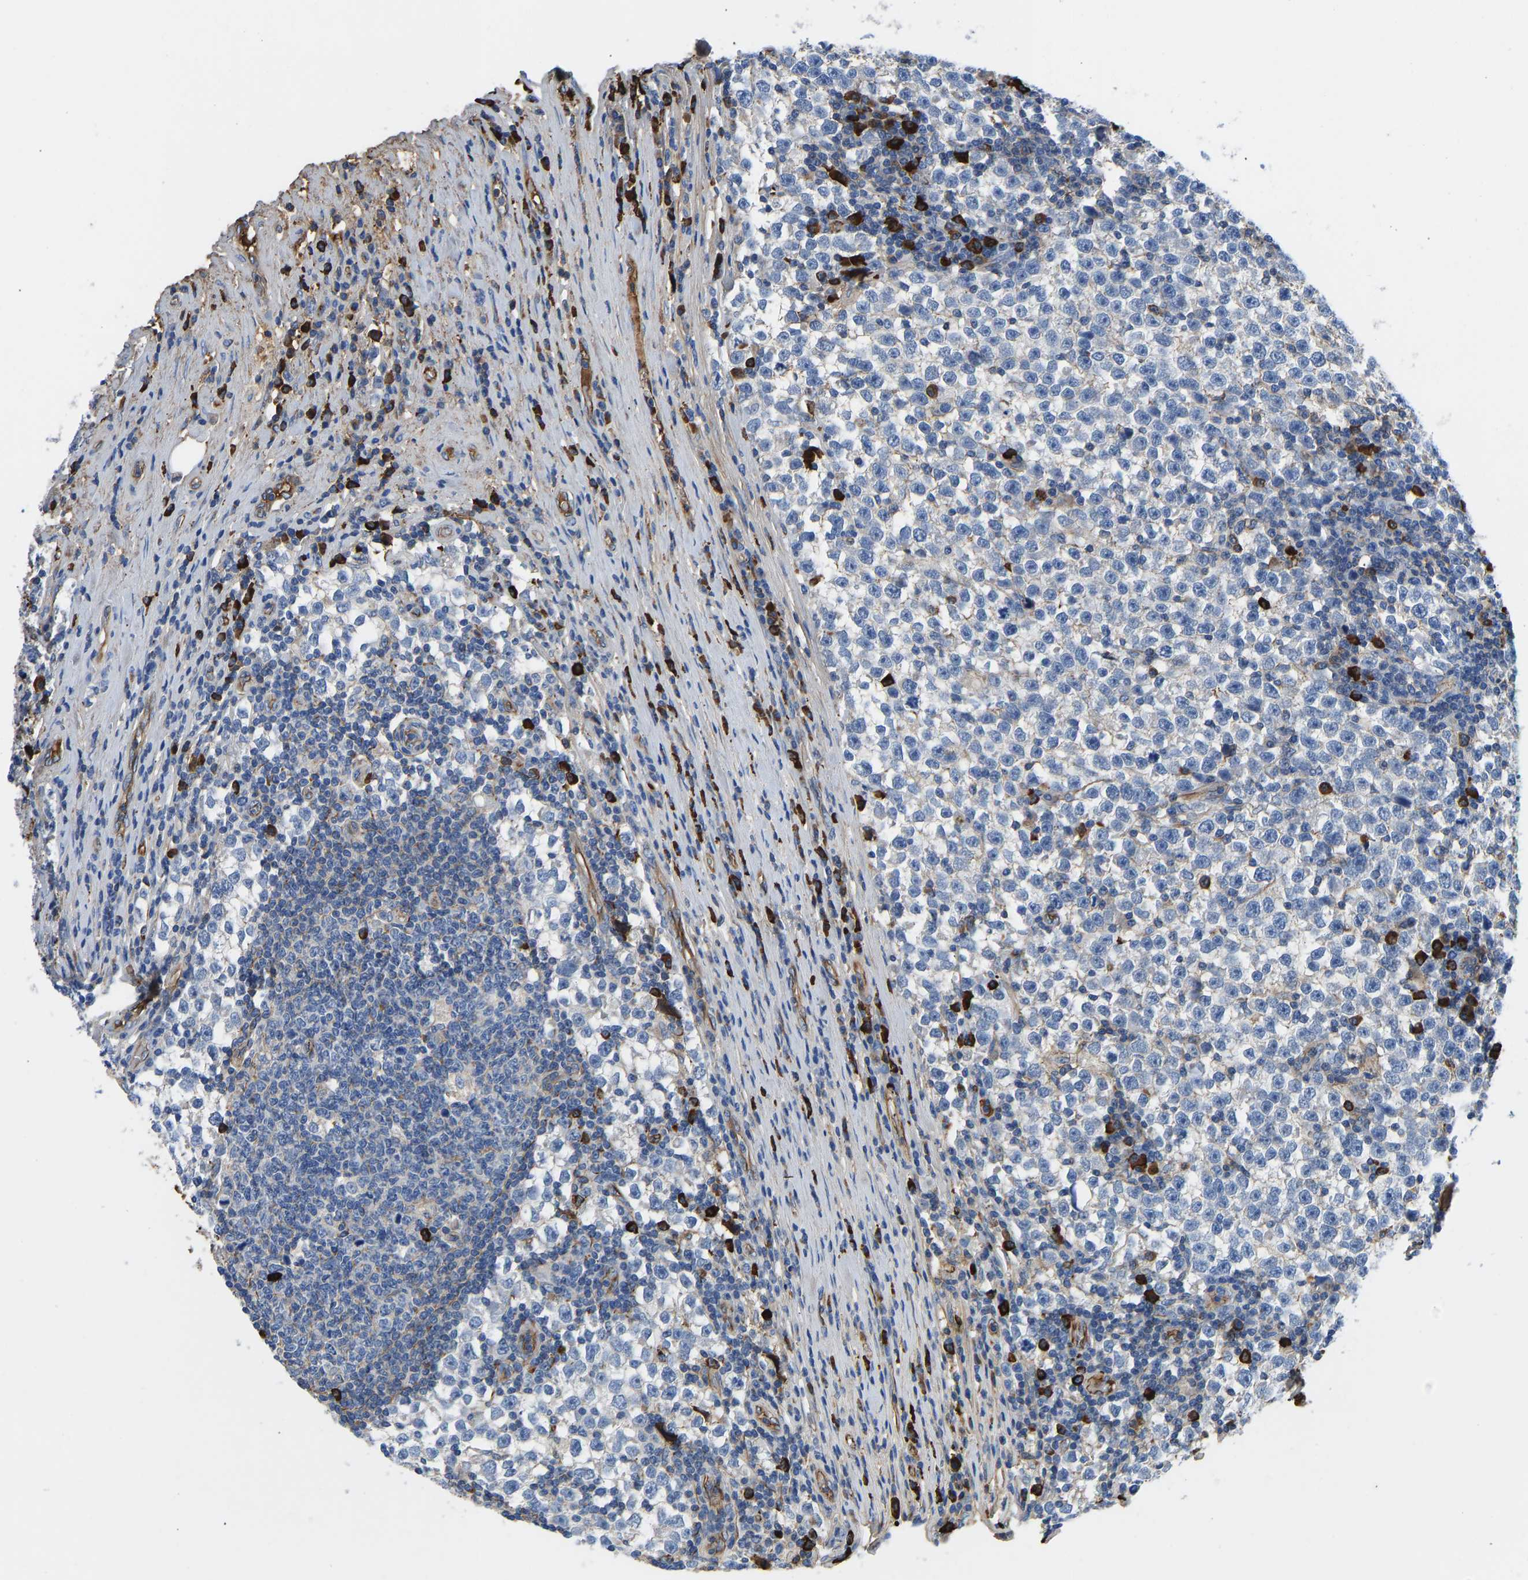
{"staining": {"intensity": "negative", "quantity": "none", "location": "none"}, "tissue": "testis cancer", "cell_type": "Tumor cells", "image_type": "cancer", "snomed": [{"axis": "morphology", "description": "Normal tissue, NOS"}, {"axis": "morphology", "description": "Seminoma, NOS"}, {"axis": "topography", "description": "Testis"}], "caption": "Immunohistochemical staining of testis seminoma exhibits no significant positivity in tumor cells.", "gene": "HSPG2", "patient": {"sex": "male", "age": 43}}